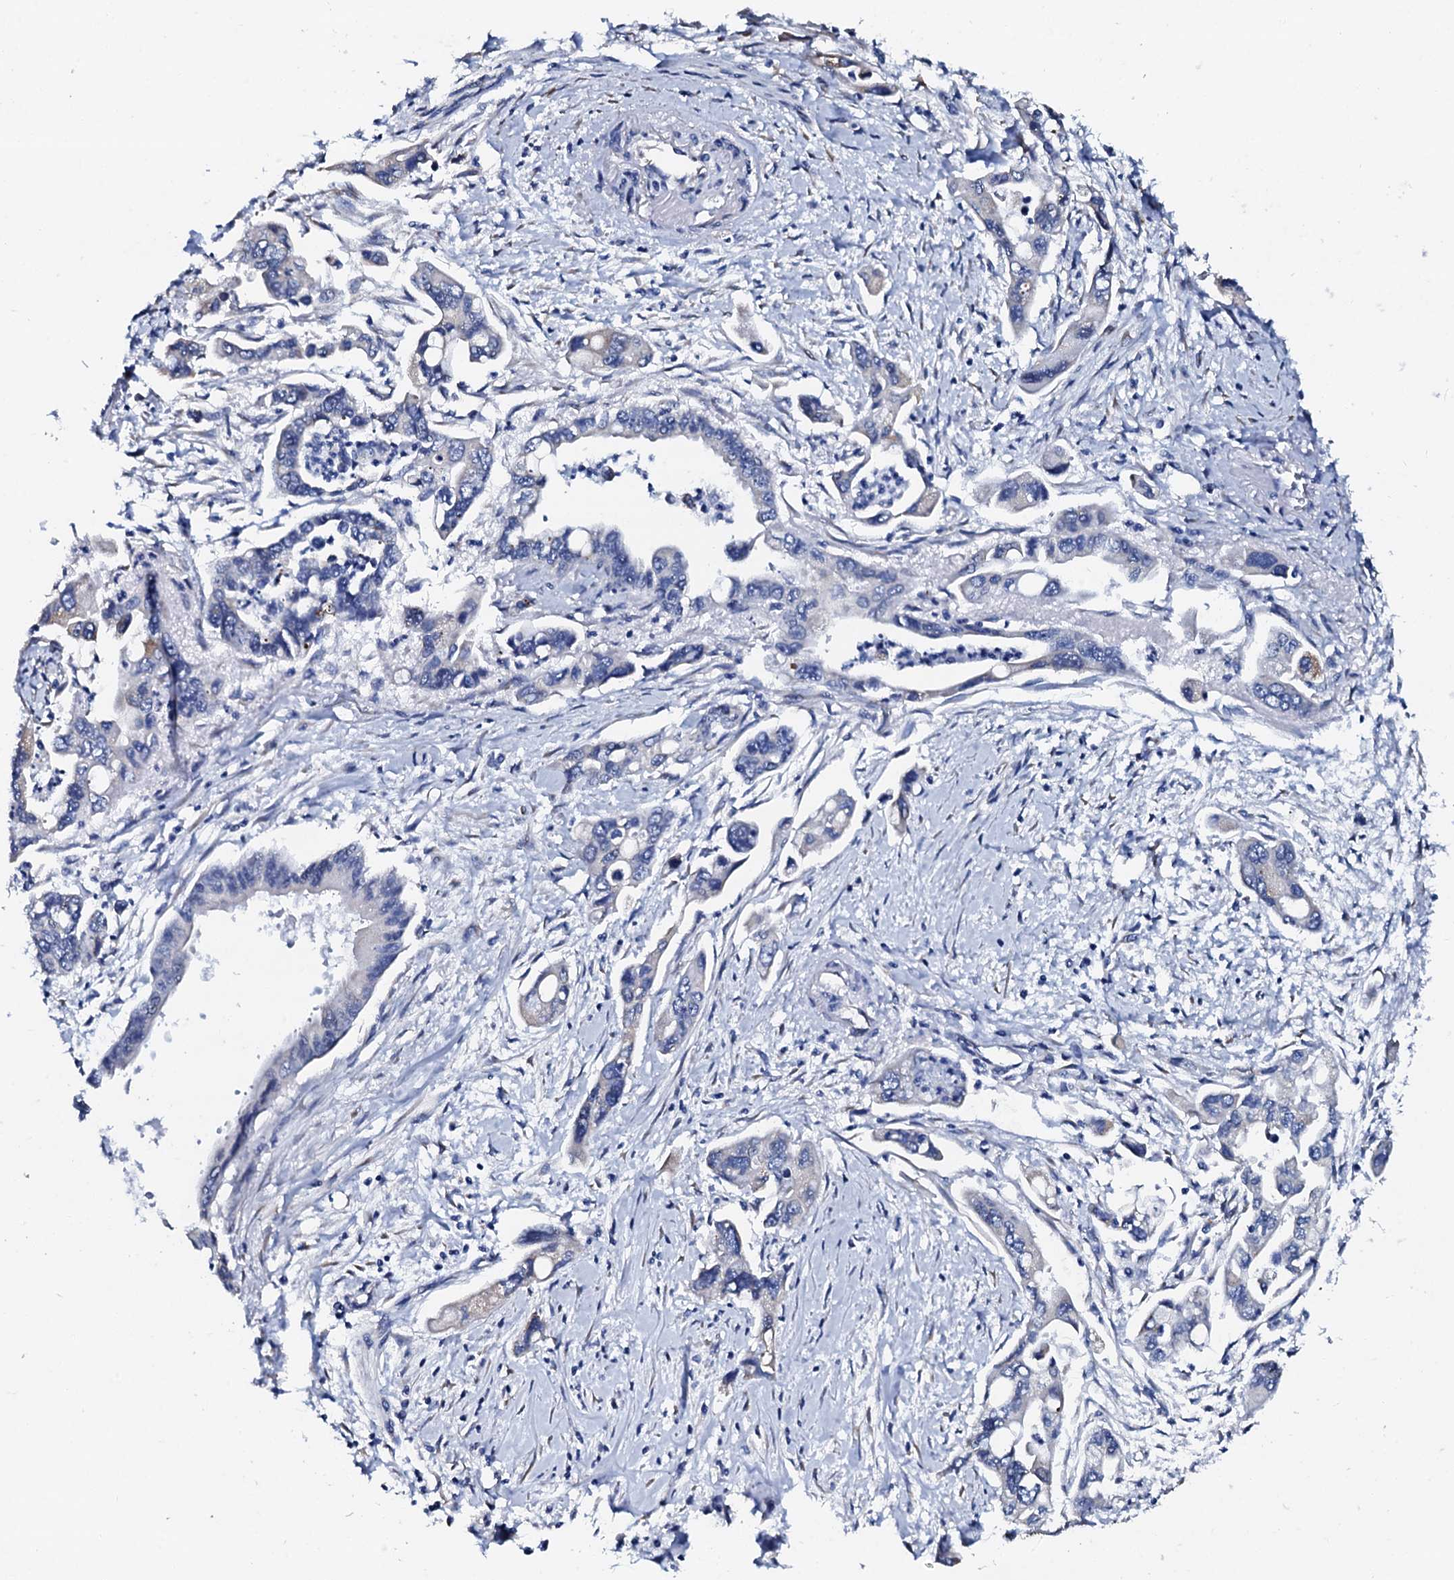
{"staining": {"intensity": "negative", "quantity": "none", "location": "none"}, "tissue": "pancreatic cancer", "cell_type": "Tumor cells", "image_type": "cancer", "snomed": [{"axis": "morphology", "description": "Adenocarcinoma, NOS"}, {"axis": "topography", "description": "Pancreas"}], "caption": "IHC of human pancreatic cancer (adenocarcinoma) demonstrates no positivity in tumor cells.", "gene": "AKAP3", "patient": {"sex": "male", "age": 70}}